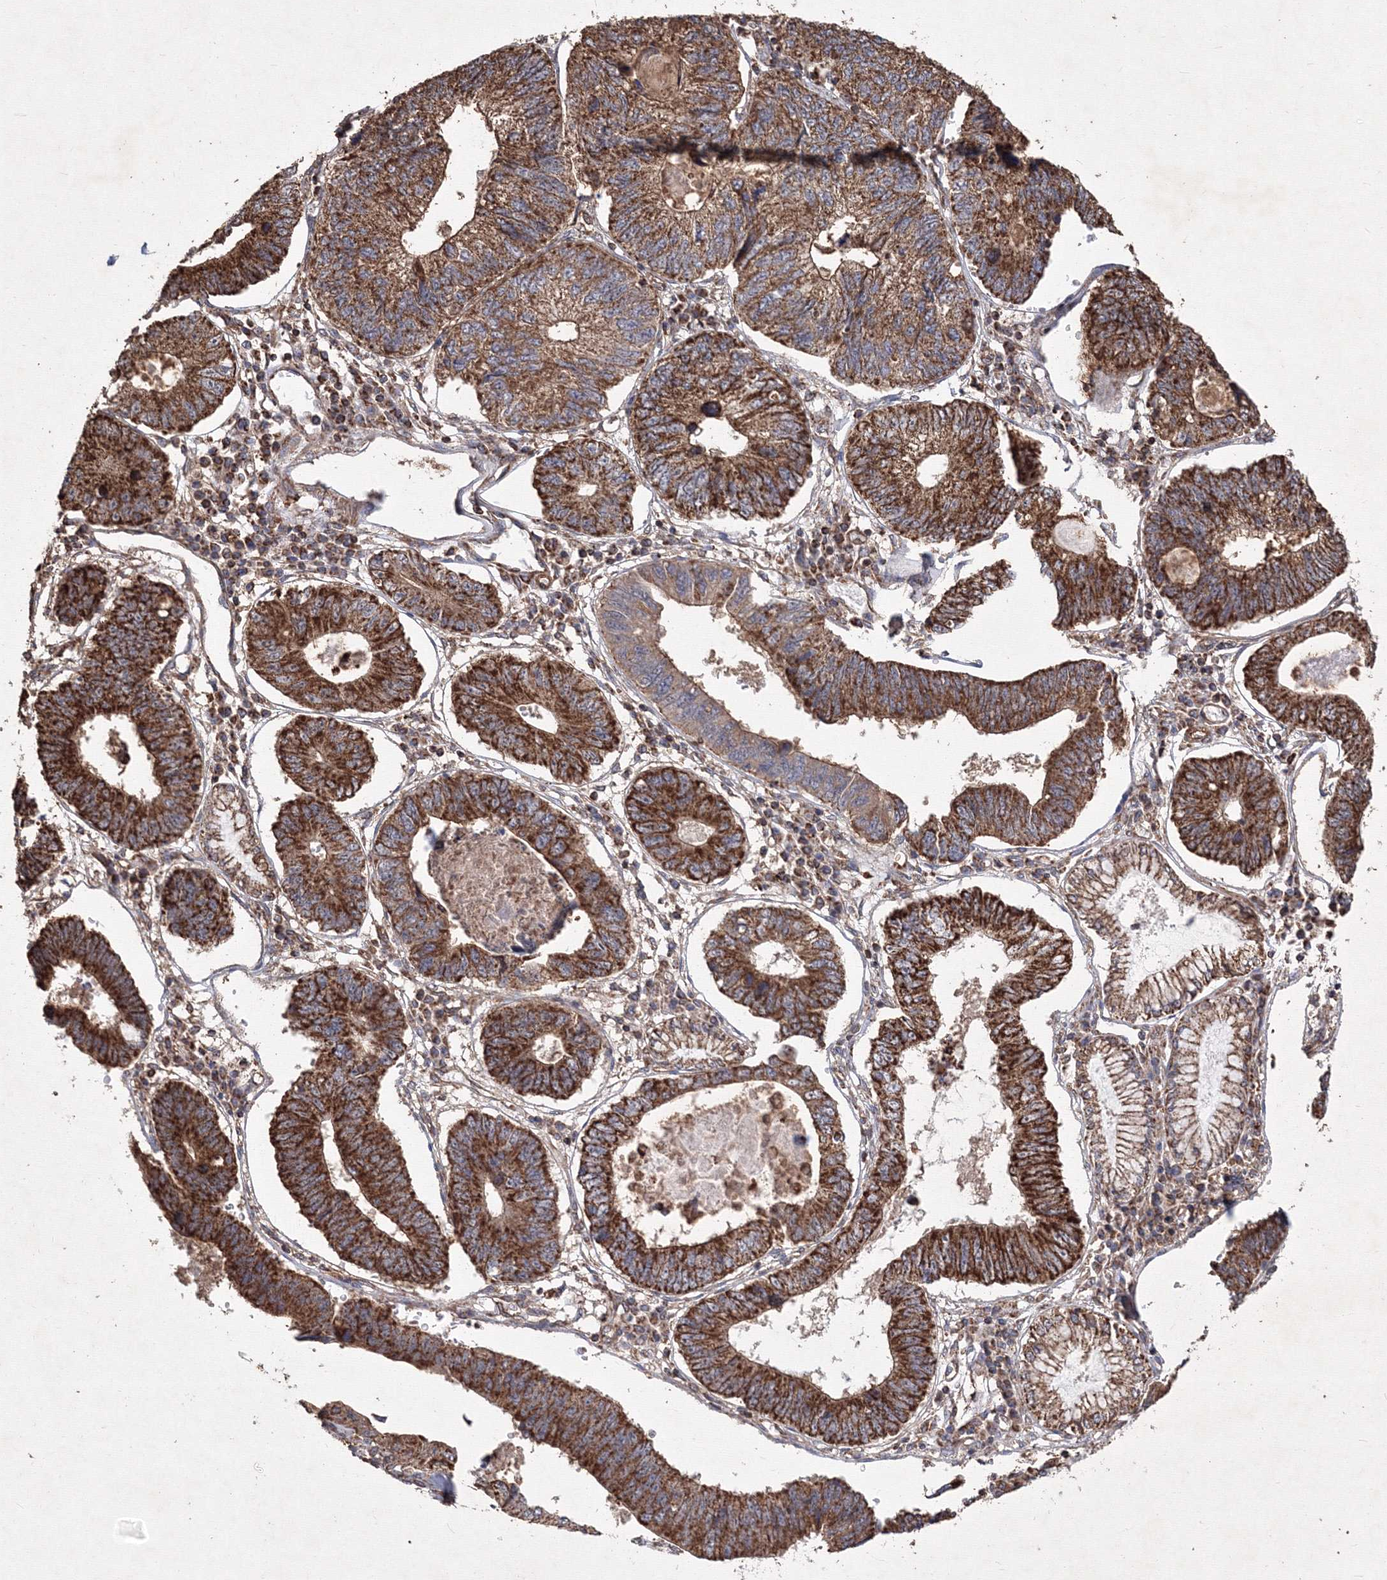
{"staining": {"intensity": "strong", "quantity": ">75%", "location": "cytoplasmic/membranous"}, "tissue": "stomach cancer", "cell_type": "Tumor cells", "image_type": "cancer", "snomed": [{"axis": "morphology", "description": "Adenocarcinoma, NOS"}, {"axis": "topography", "description": "Stomach"}], "caption": "Immunohistochemistry photomicrograph of neoplastic tissue: human stomach cancer stained using IHC reveals high levels of strong protein expression localized specifically in the cytoplasmic/membranous of tumor cells, appearing as a cytoplasmic/membranous brown color.", "gene": "TMEM139", "patient": {"sex": "male", "age": 59}}